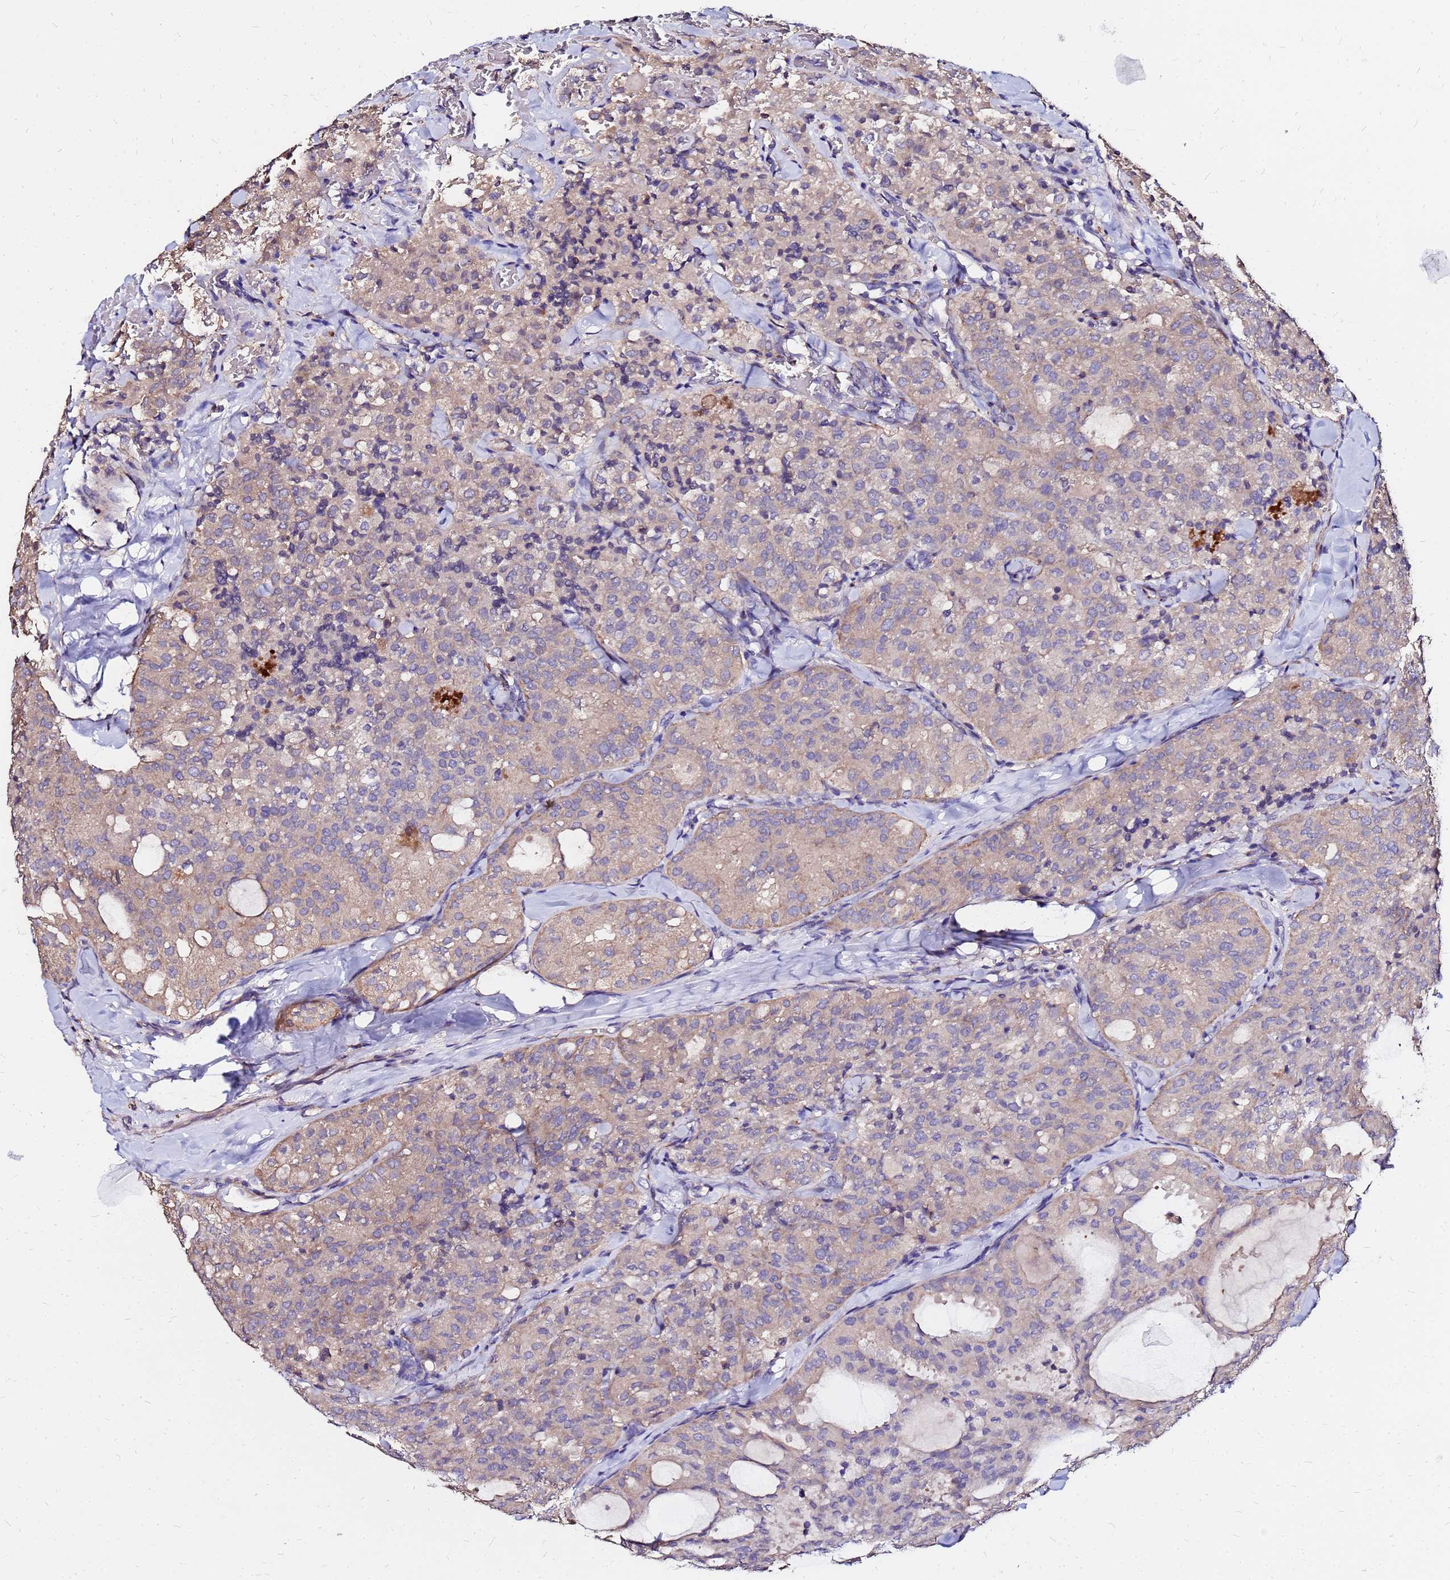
{"staining": {"intensity": "weak", "quantity": ">75%", "location": "cytoplasmic/membranous"}, "tissue": "thyroid cancer", "cell_type": "Tumor cells", "image_type": "cancer", "snomed": [{"axis": "morphology", "description": "Follicular adenoma carcinoma, NOS"}, {"axis": "topography", "description": "Thyroid gland"}], "caption": "Thyroid cancer (follicular adenoma carcinoma) stained with a brown dye displays weak cytoplasmic/membranous positive expression in approximately >75% of tumor cells.", "gene": "ARHGEF5", "patient": {"sex": "male", "age": 75}}